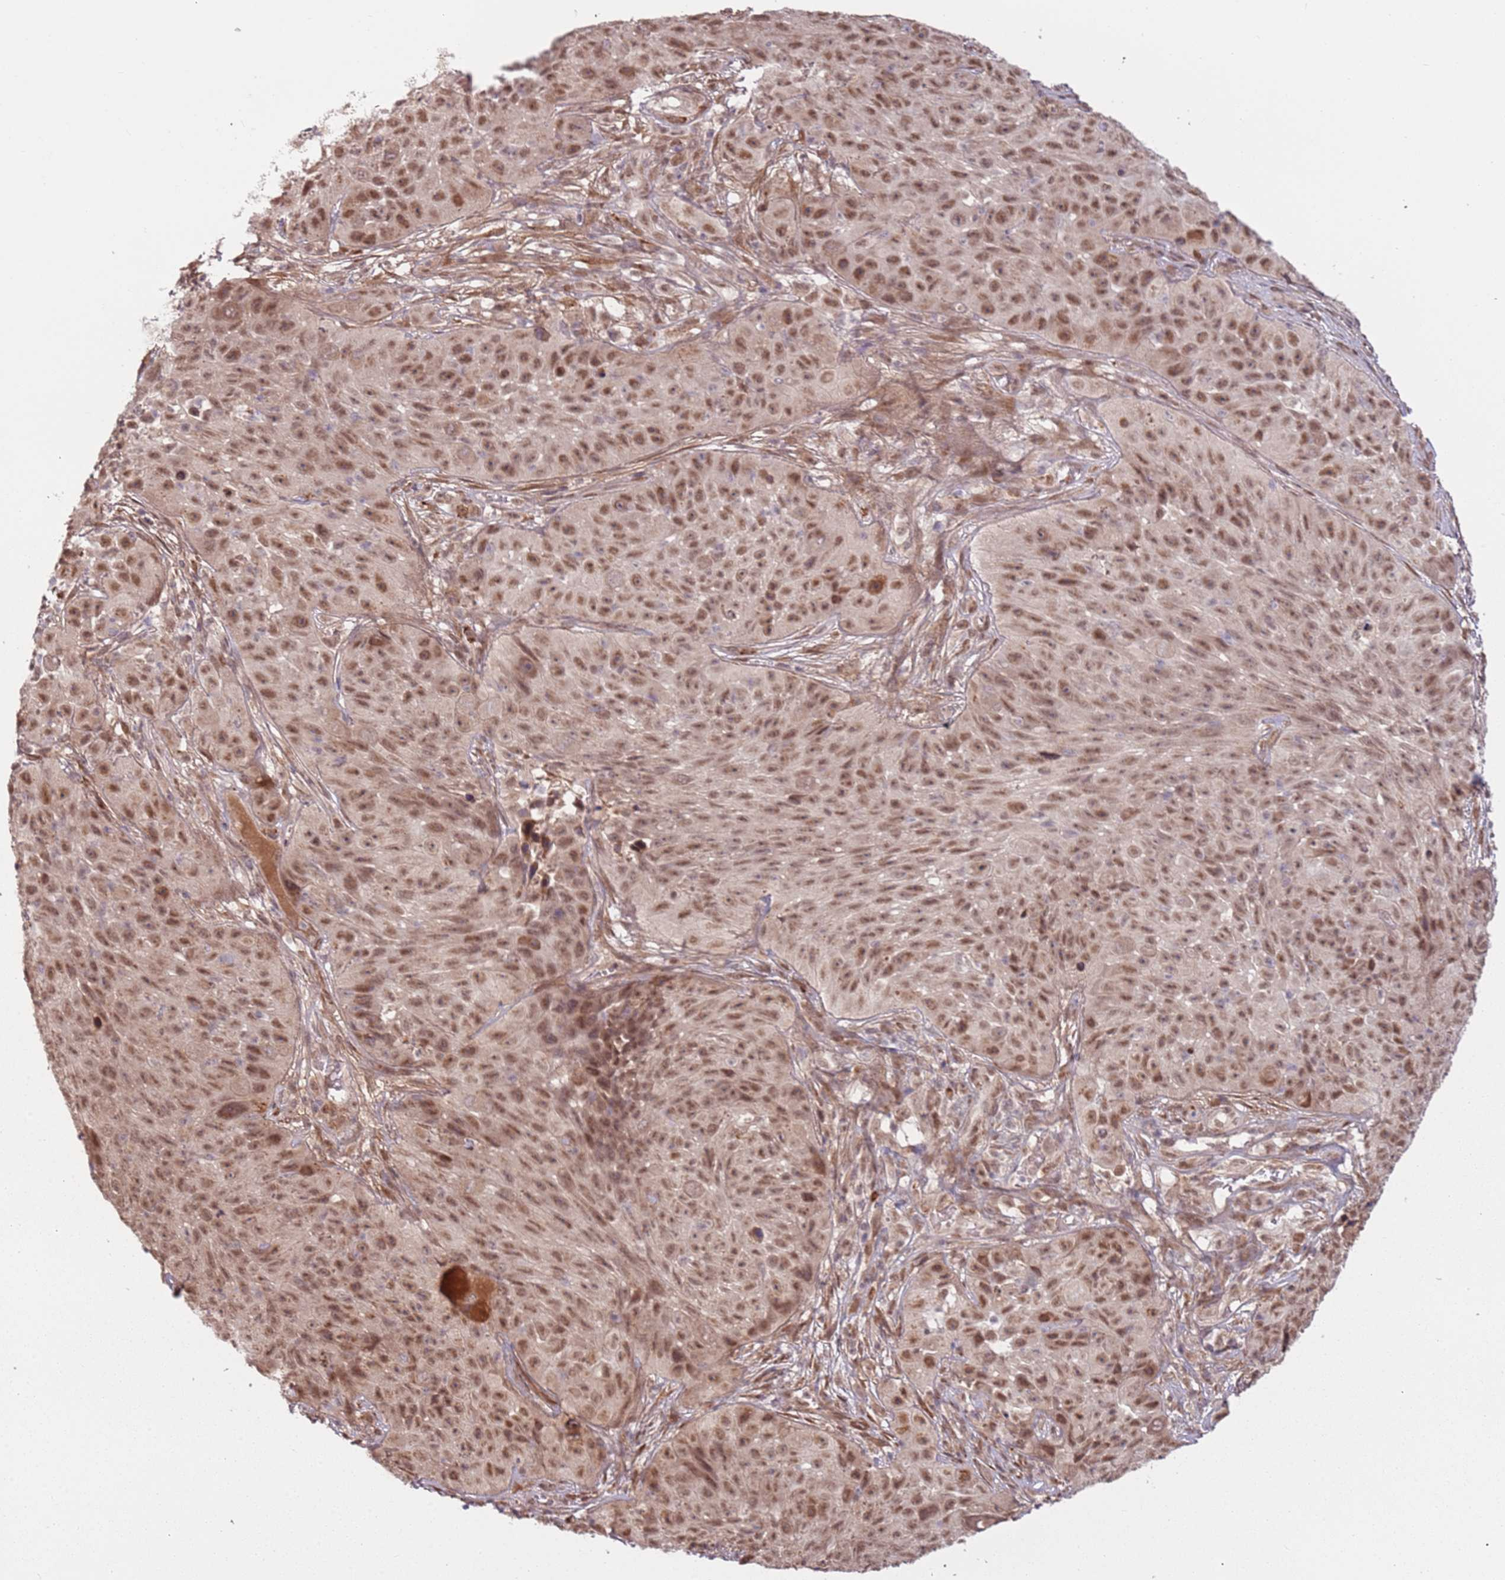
{"staining": {"intensity": "moderate", "quantity": ">75%", "location": "nuclear"}, "tissue": "skin cancer", "cell_type": "Tumor cells", "image_type": "cancer", "snomed": [{"axis": "morphology", "description": "Squamous cell carcinoma, NOS"}, {"axis": "topography", "description": "Skin"}], "caption": "Immunohistochemistry of human skin squamous cell carcinoma displays medium levels of moderate nuclear staining in about >75% of tumor cells.", "gene": "POLR3H", "patient": {"sex": "female", "age": 87}}